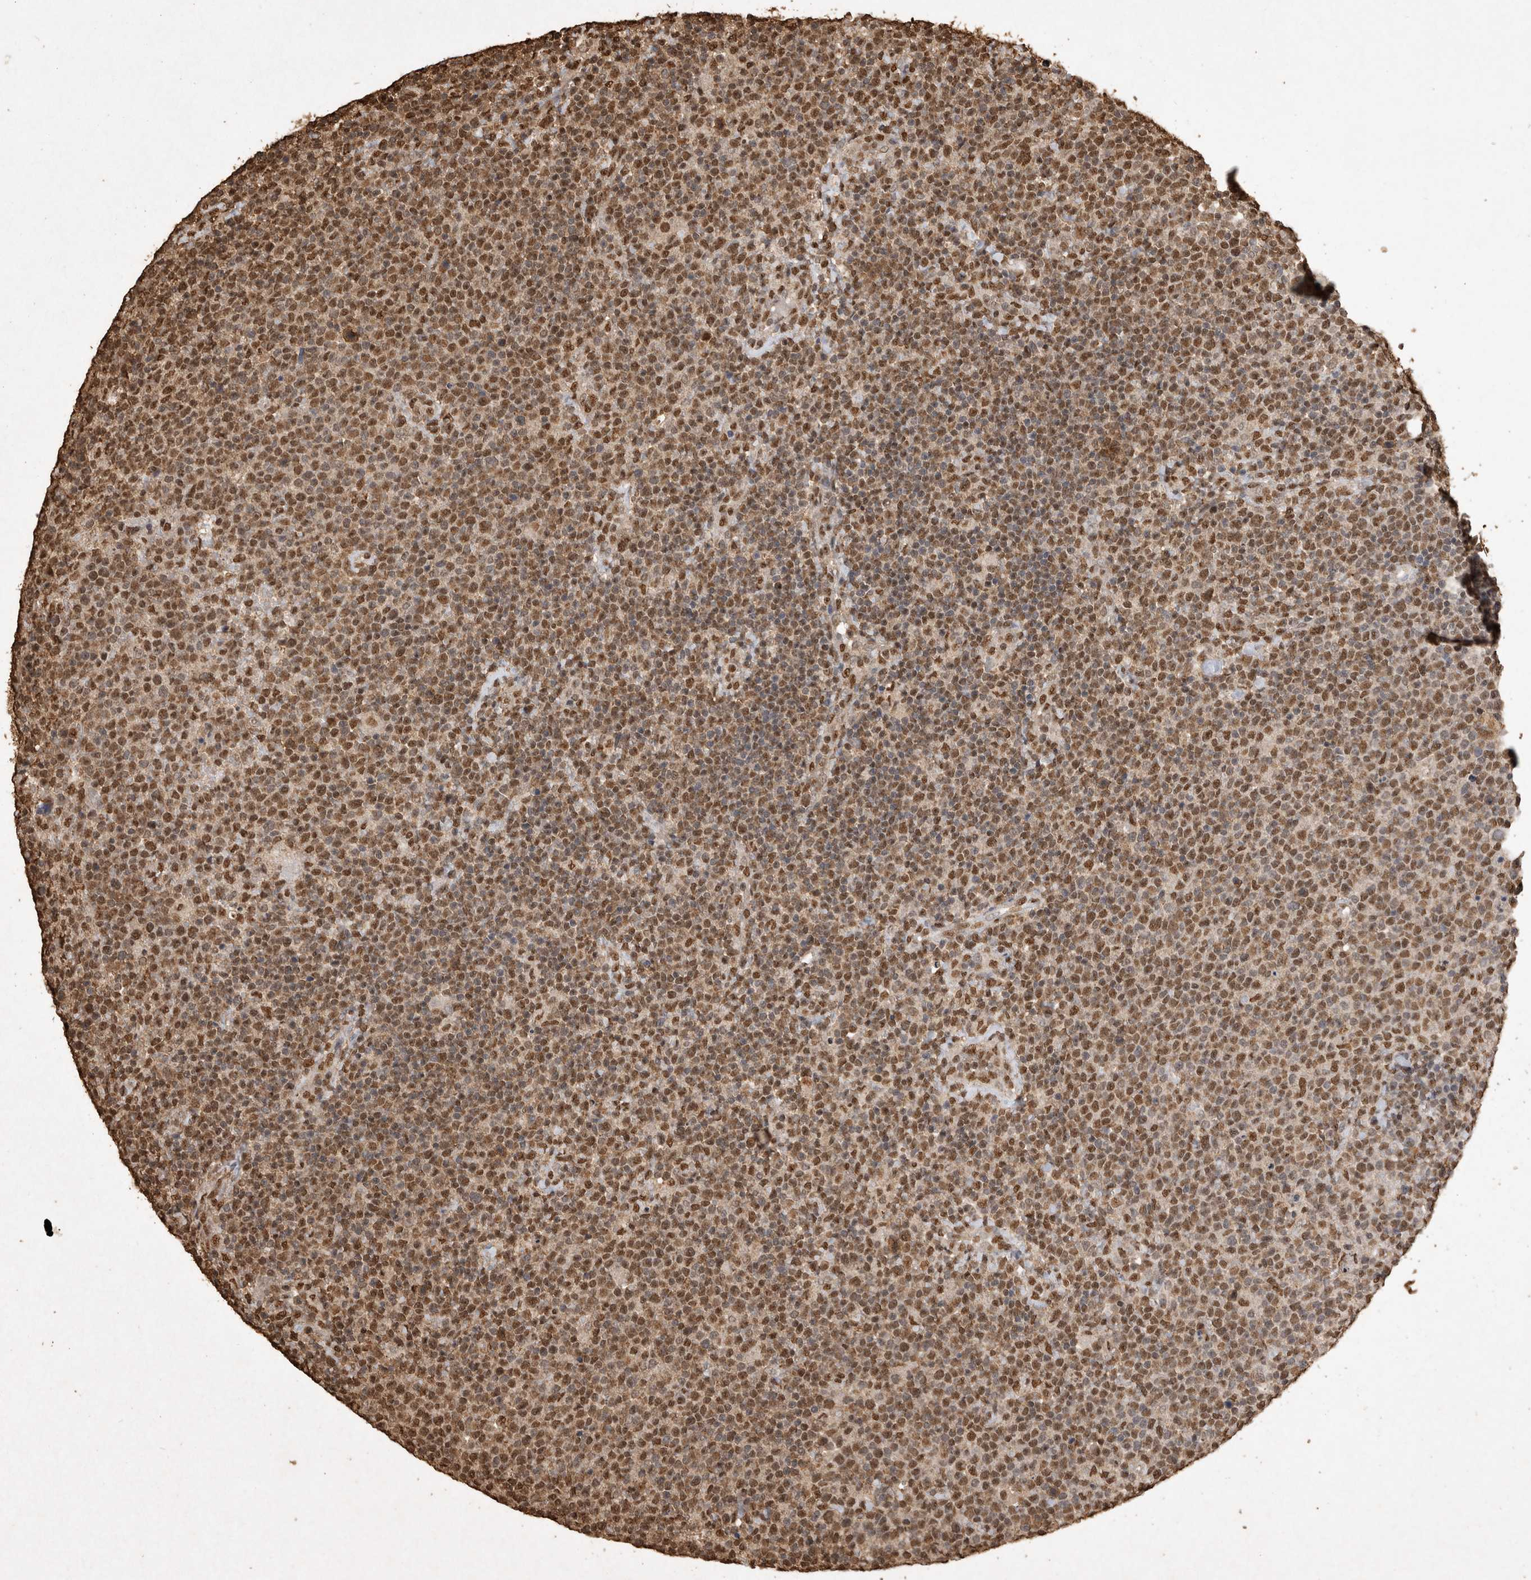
{"staining": {"intensity": "moderate", "quantity": ">75%", "location": "nuclear"}, "tissue": "lymphoma", "cell_type": "Tumor cells", "image_type": "cancer", "snomed": [{"axis": "morphology", "description": "Malignant lymphoma, non-Hodgkin's type, High grade"}, {"axis": "topography", "description": "Lymph node"}], "caption": "Human malignant lymphoma, non-Hodgkin's type (high-grade) stained with a brown dye displays moderate nuclear positive positivity in about >75% of tumor cells.", "gene": "OAS2", "patient": {"sex": "male", "age": 61}}